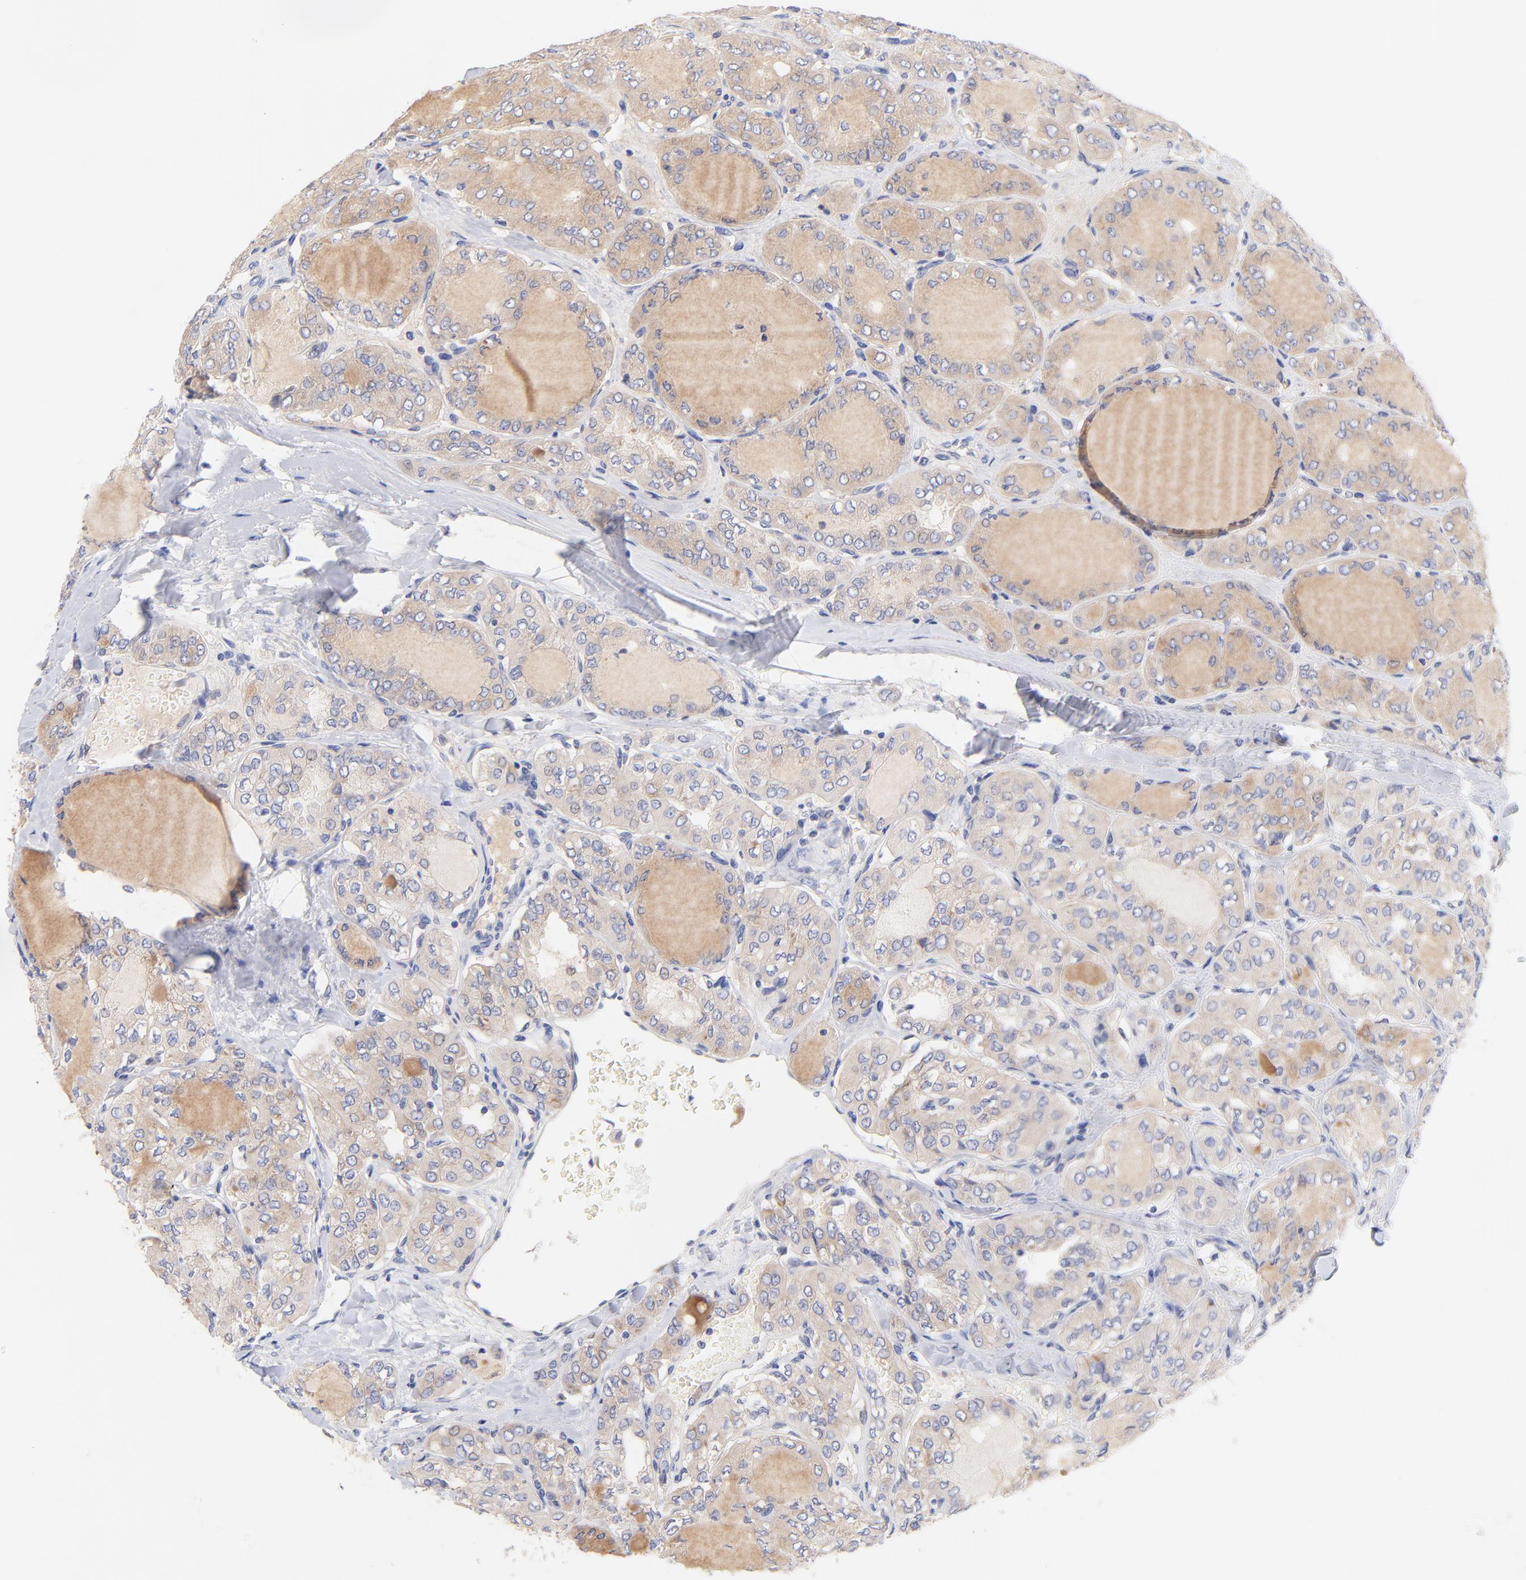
{"staining": {"intensity": "weak", "quantity": ">75%", "location": "cytoplasmic/membranous"}, "tissue": "thyroid cancer", "cell_type": "Tumor cells", "image_type": "cancer", "snomed": [{"axis": "morphology", "description": "Papillary adenocarcinoma, NOS"}, {"axis": "topography", "description": "Thyroid gland"}], "caption": "Immunohistochemistry histopathology image of neoplastic tissue: human thyroid cancer (papillary adenocarcinoma) stained using IHC shows low levels of weak protein expression localized specifically in the cytoplasmic/membranous of tumor cells, appearing as a cytoplasmic/membranous brown color.", "gene": "TNFRSF13C", "patient": {"sex": "male", "age": 20}}